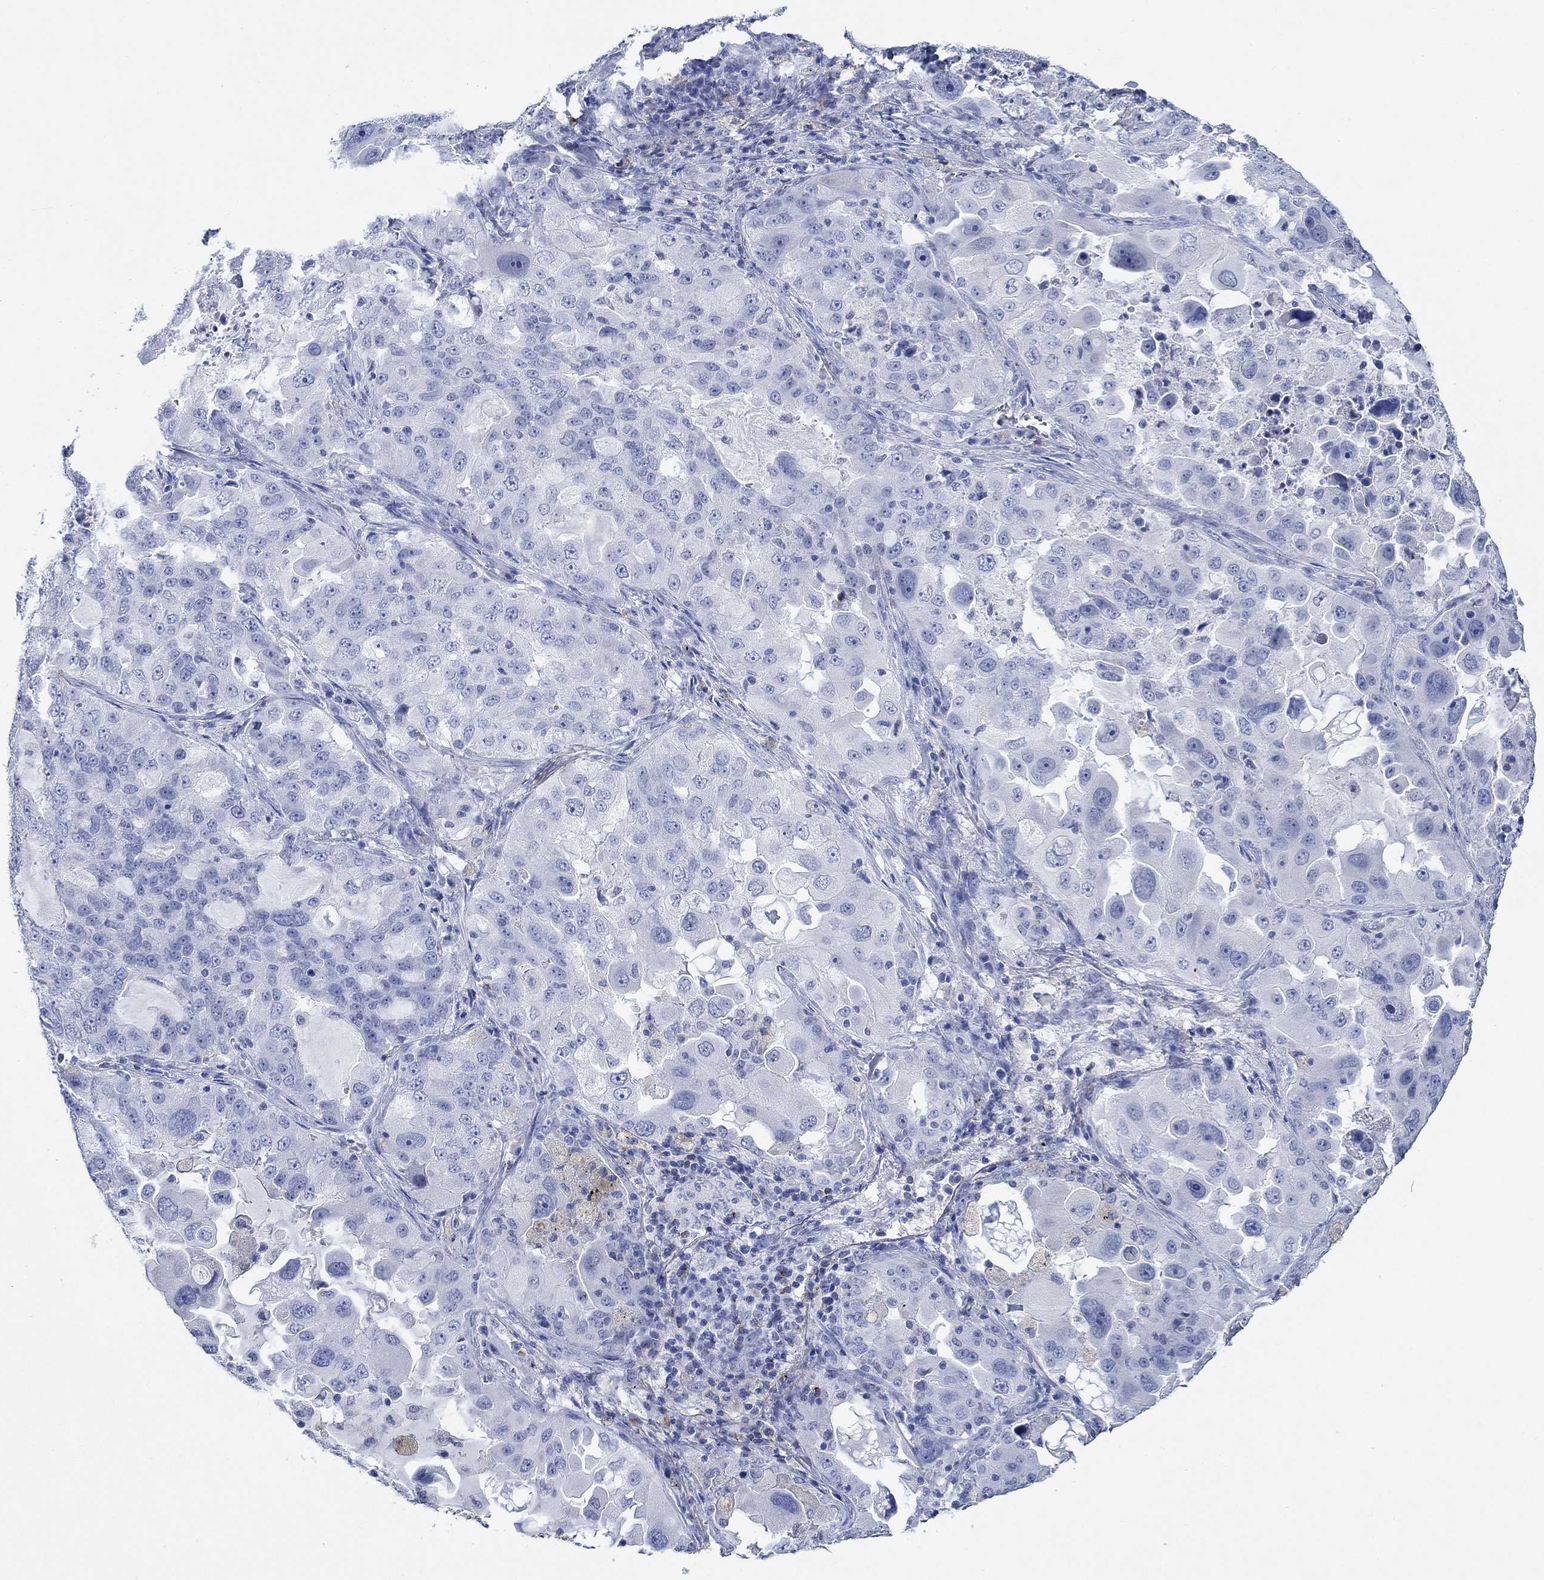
{"staining": {"intensity": "negative", "quantity": "none", "location": "none"}, "tissue": "lung cancer", "cell_type": "Tumor cells", "image_type": "cancer", "snomed": [{"axis": "morphology", "description": "Adenocarcinoma, NOS"}, {"axis": "topography", "description": "Lung"}], "caption": "An immunohistochemistry micrograph of lung cancer (adenocarcinoma) is shown. There is no staining in tumor cells of lung cancer (adenocarcinoma).", "gene": "PPP1R17", "patient": {"sex": "female", "age": 61}}